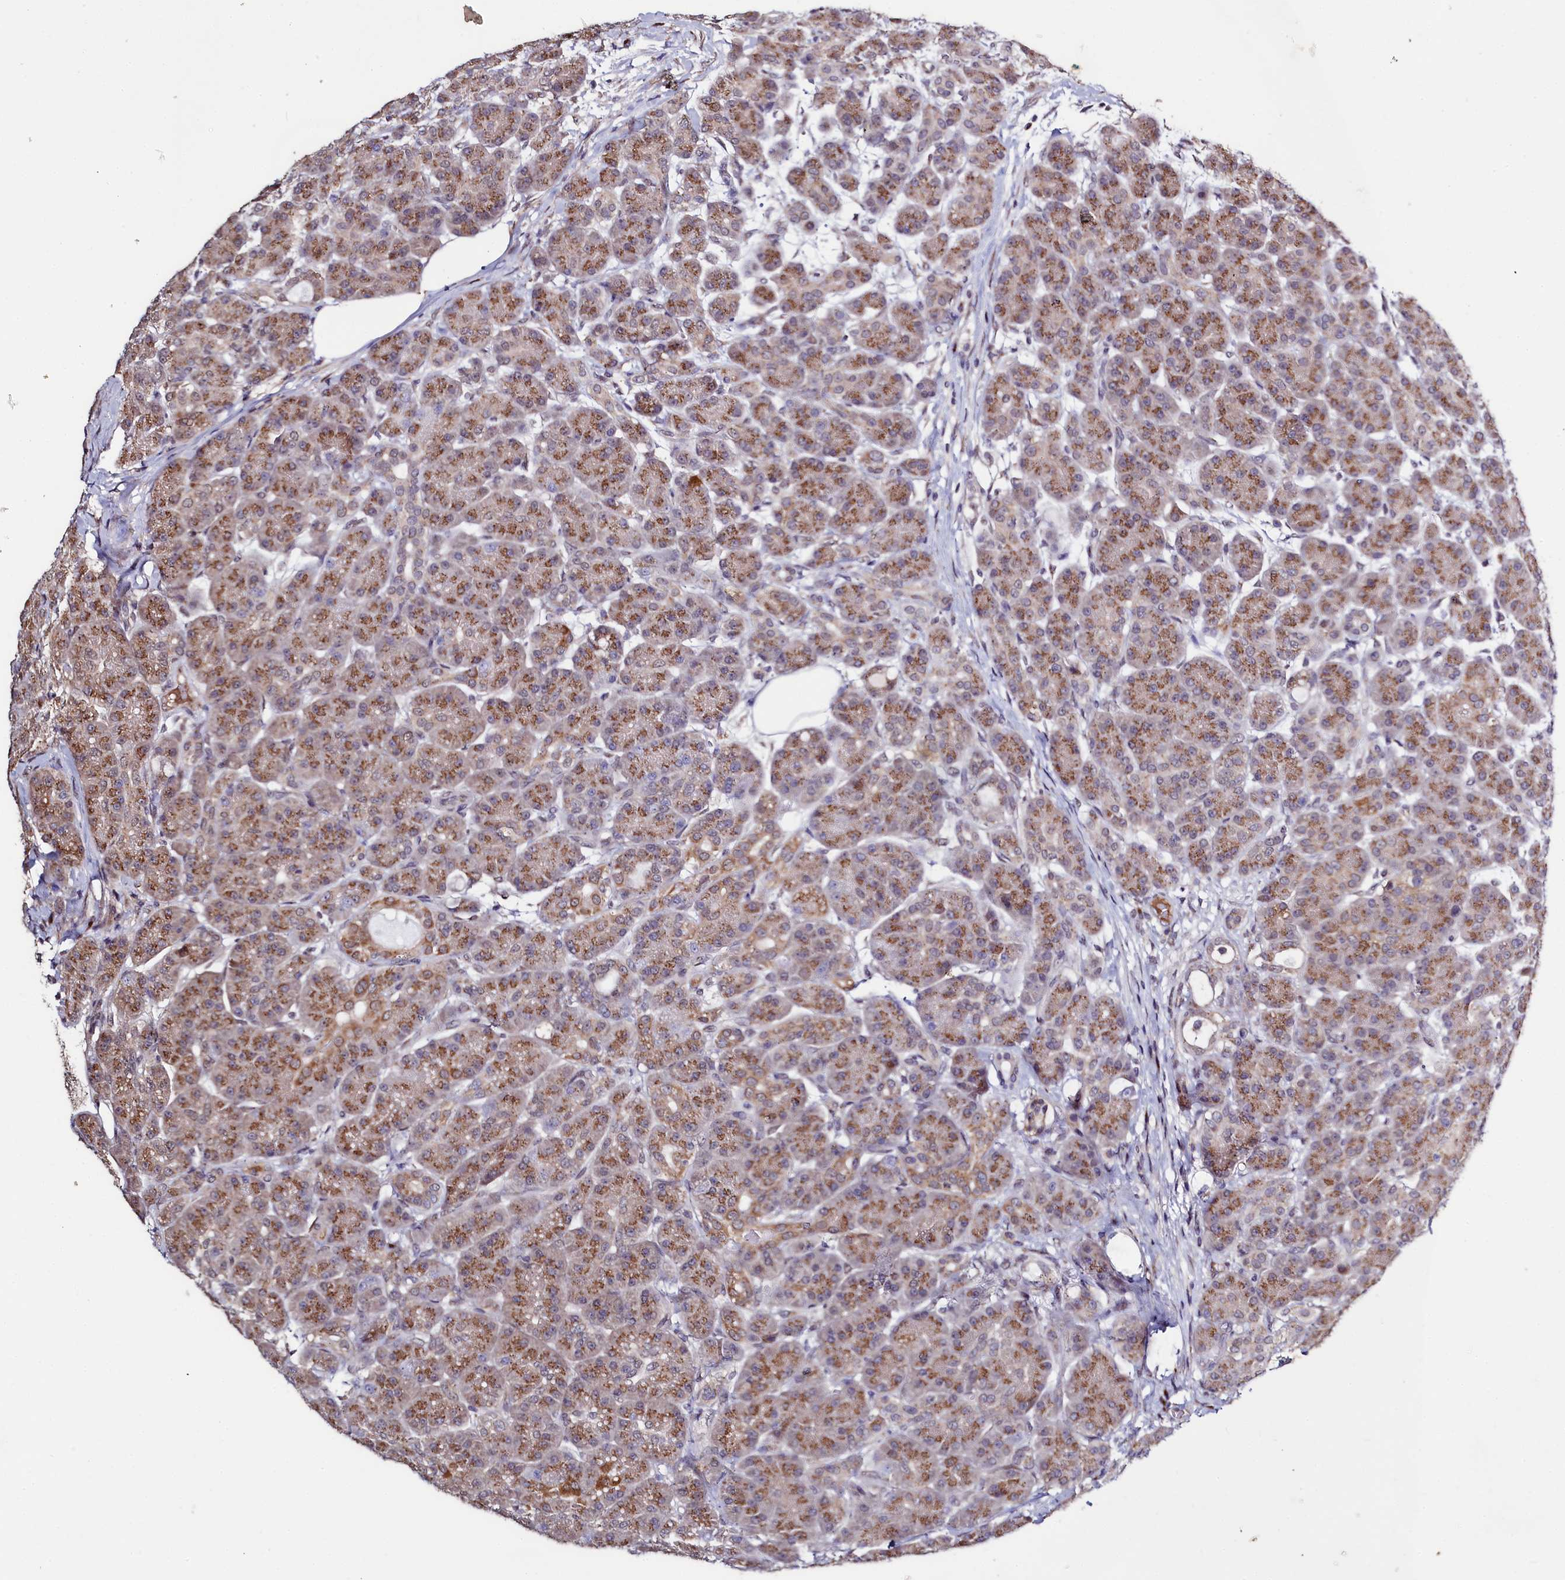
{"staining": {"intensity": "moderate", "quantity": ">75%", "location": "cytoplasmic/membranous"}, "tissue": "pancreas", "cell_type": "Exocrine glandular cells", "image_type": "normal", "snomed": [{"axis": "morphology", "description": "Normal tissue, NOS"}, {"axis": "topography", "description": "Pancreas"}], "caption": "Moderate cytoplasmic/membranous positivity for a protein is identified in about >75% of exocrine glandular cells of benign pancreas using immunohistochemistry (IHC).", "gene": "SEC24C", "patient": {"sex": "male", "age": 63}}